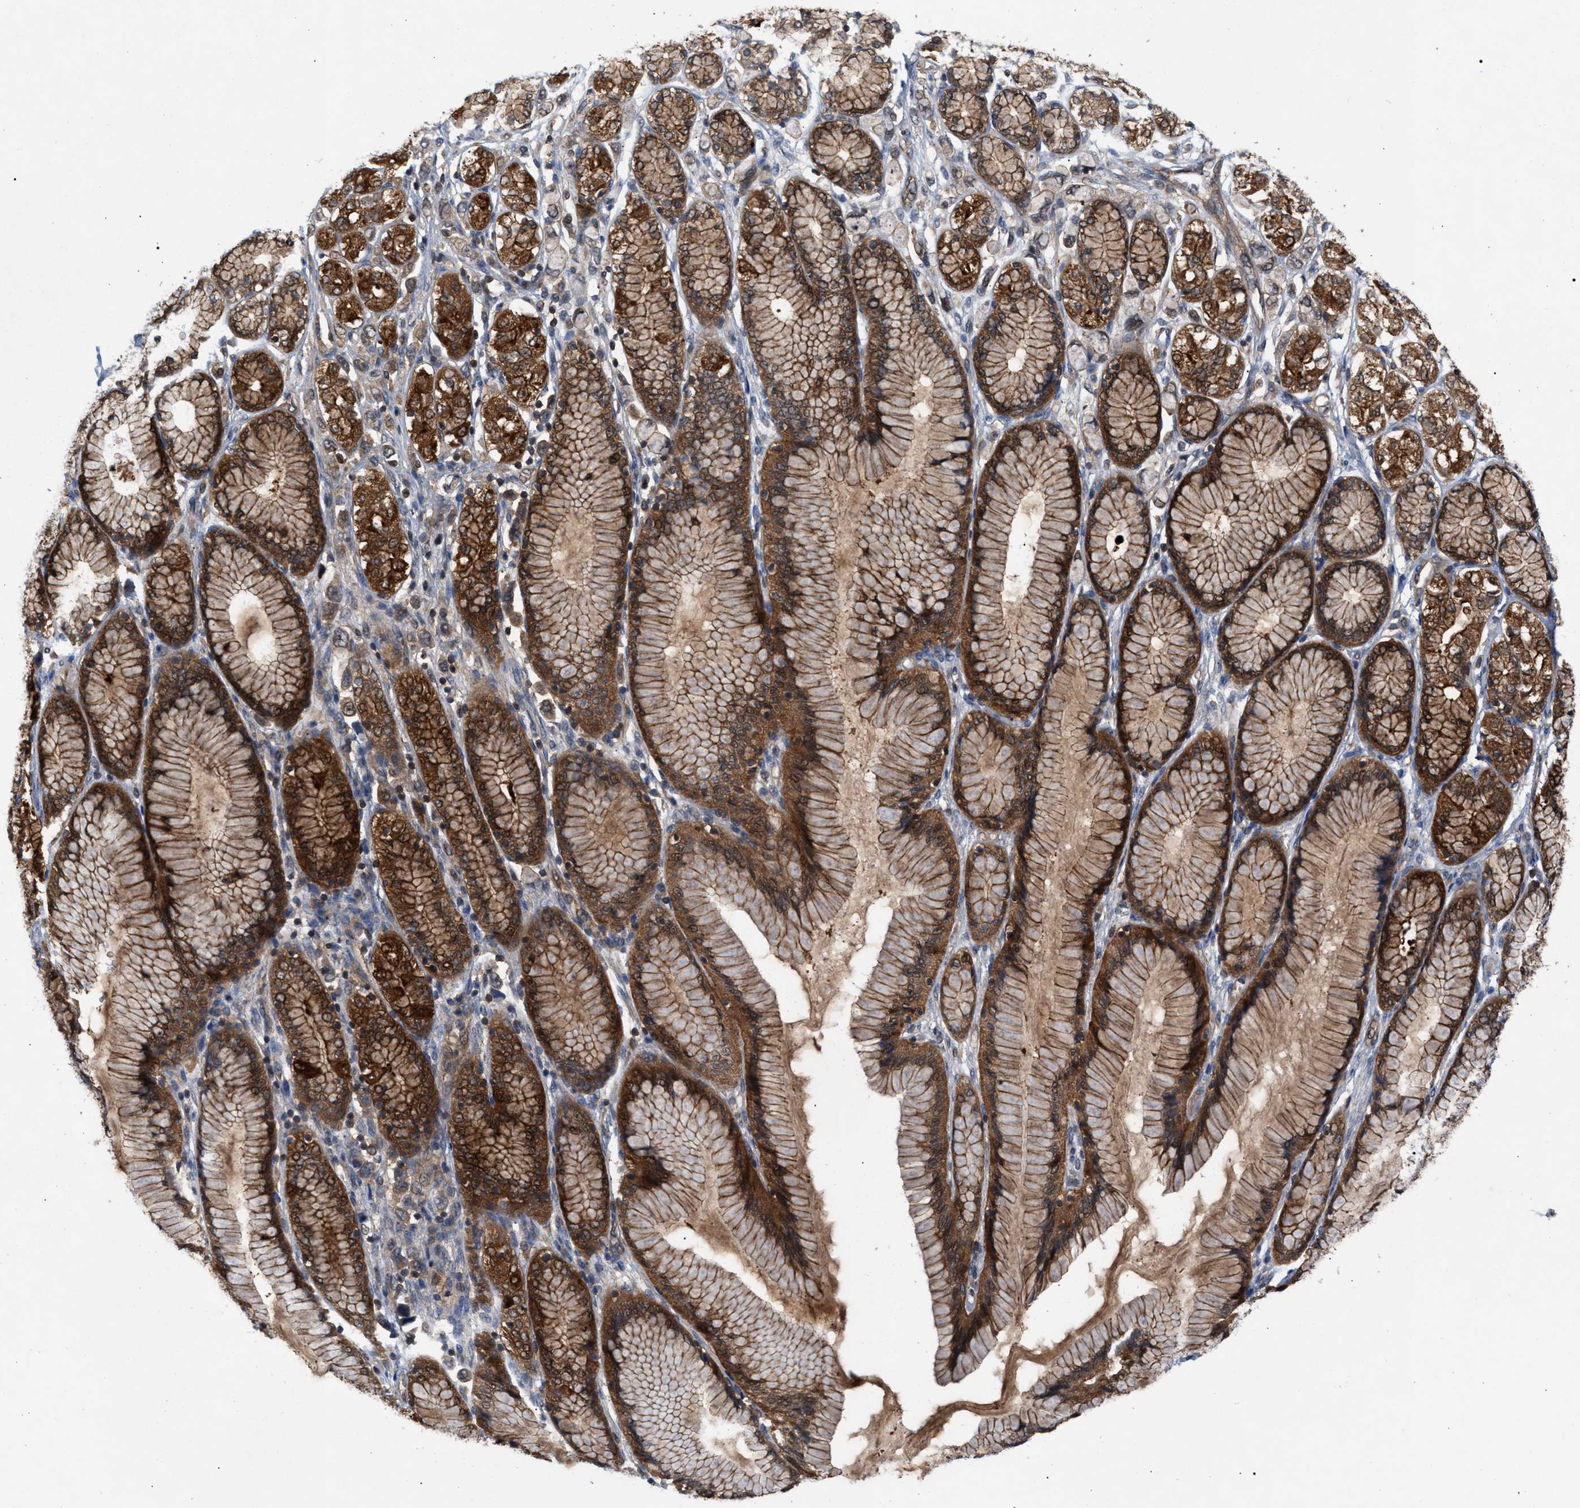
{"staining": {"intensity": "strong", "quantity": ">75%", "location": "cytoplasmic/membranous"}, "tissue": "stomach cancer", "cell_type": "Tumor cells", "image_type": "cancer", "snomed": [{"axis": "morphology", "description": "Adenocarcinoma, NOS"}, {"axis": "topography", "description": "Stomach"}], "caption": "A brown stain labels strong cytoplasmic/membranous positivity of a protein in human stomach cancer (adenocarcinoma) tumor cells. (DAB (3,3'-diaminobenzidine) = brown stain, brightfield microscopy at high magnification).", "gene": "GLOD4", "patient": {"sex": "female", "age": 65}}